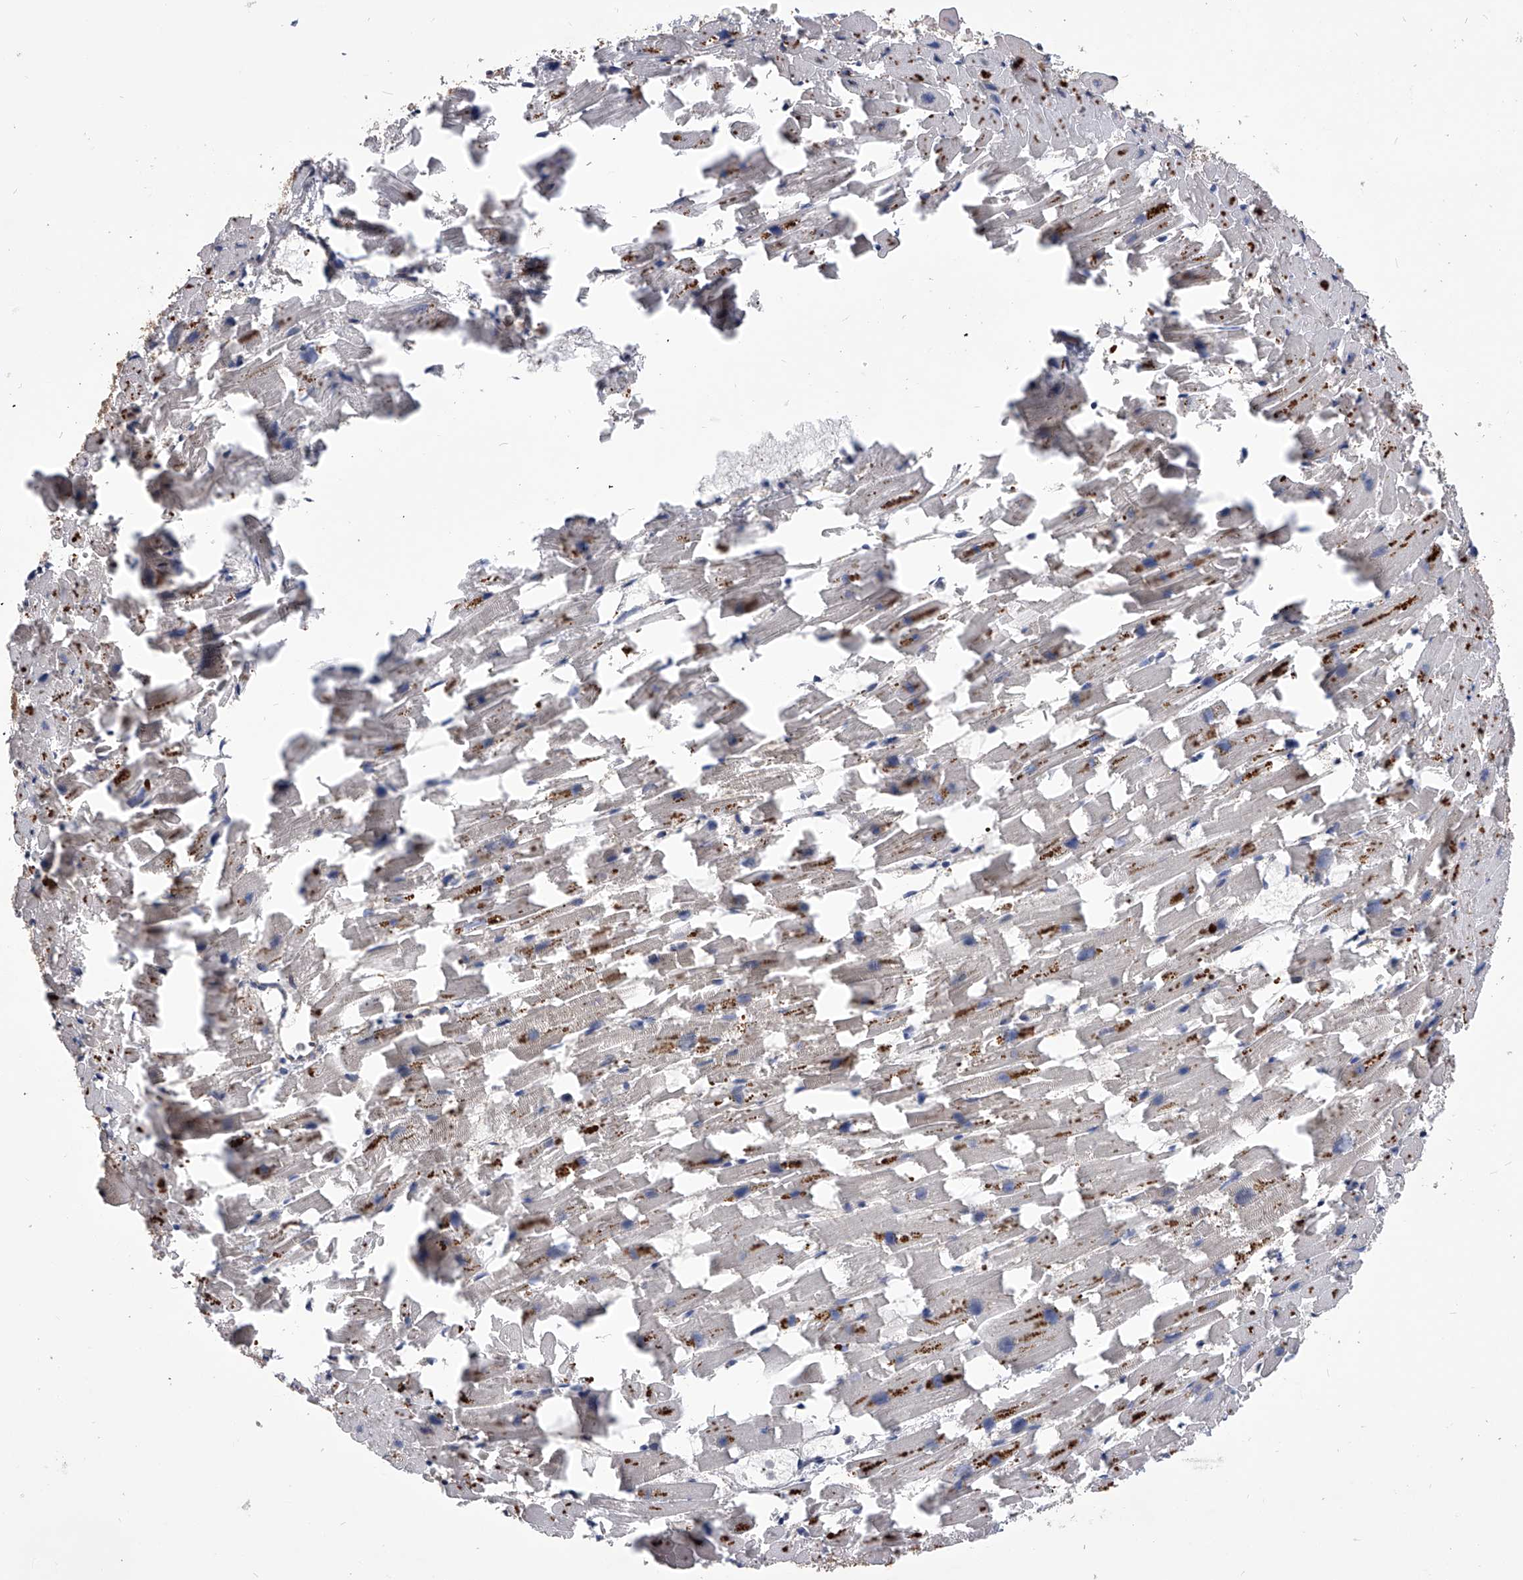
{"staining": {"intensity": "moderate", "quantity": "<25%", "location": "cytoplasmic/membranous"}, "tissue": "heart muscle", "cell_type": "Cardiomyocytes", "image_type": "normal", "snomed": [{"axis": "morphology", "description": "Normal tissue, NOS"}, {"axis": "topography", "description": "Heart"}], "caption": "Immunohistochemistry histopathology image of normal heart muscle: human heart muscle stained using immunohistochemistry reveals low levels of moderate protein expression localized specifically in the cytoplasmic/membranous of cardiomyocytes, appearing as a cytoplasmic/membranous brown color.", "gene": "CUL7", "patient": {"sex": "female", "age": 64}}